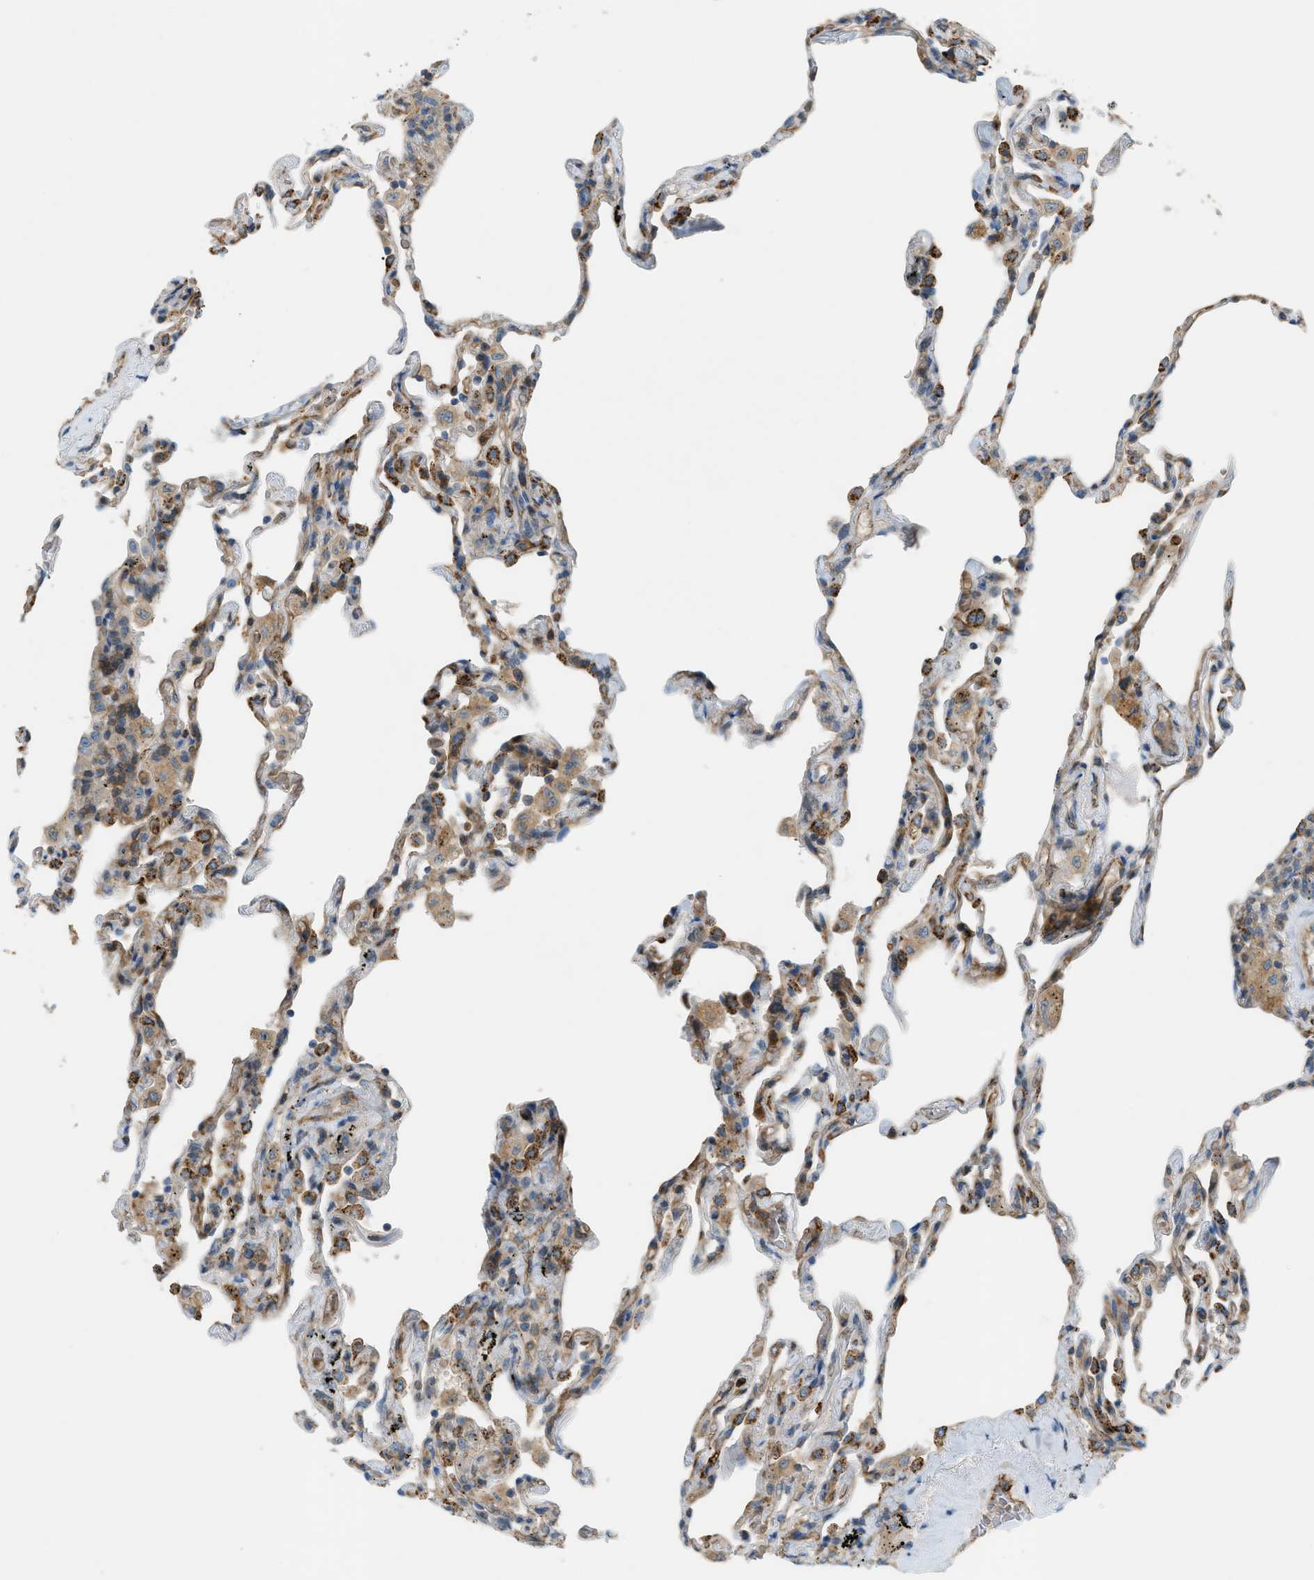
{"staining": {"intensity": "strong", "quantity": "25%-75%", "location": "cytoplasmic/membranous"}, "tissue": "lung", "cell_type": "Alveolar cells", "image_type": "normal", "snomed": [{"axis": "morphology", "description": "Normal tissue, NOS"}, {"axis": "topography", "description": "Lung"}], "caption": "Protein expression analysis of benign lung reveals strong cytoplasmic/membranous staining in about 25%-75% of alveolar cells.", "gene": "GRK6", "patient": {"sex": "male", "age": 59}}